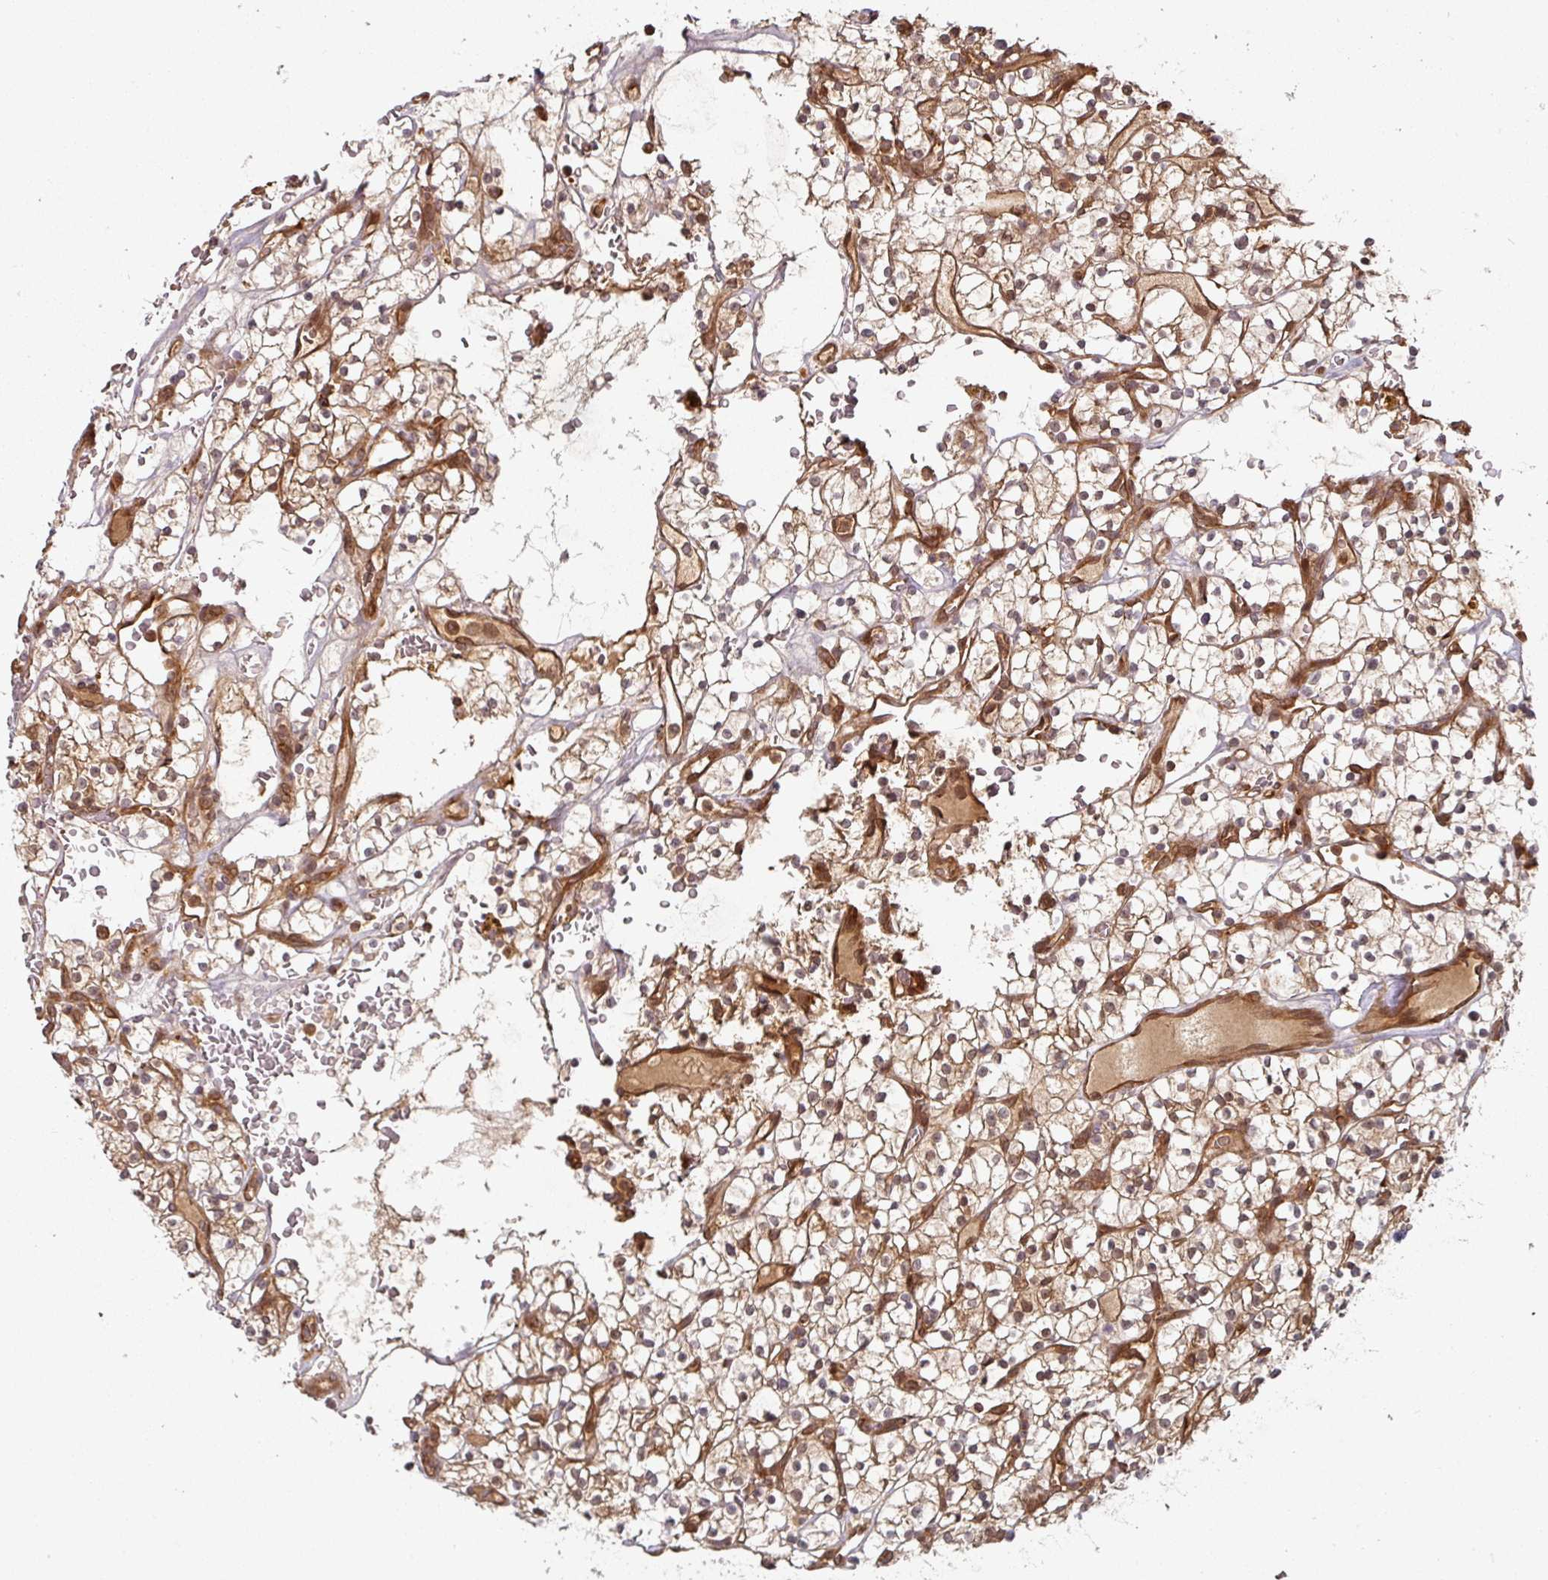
{"staining": {"intensity": "moderate", "quantity": ">75%", "location": "cytoplasmic/membranous,nuclear"}, "tissue": "renal cancer", "cell_type": "Tumor cells", "image_type": "cancer", "snomed": [{"axis": "morphology", "description": "Adenocarcinoma, NOS"}, {"axis": "topography", "description": "Kidney"}], "caption": "The image demonstrates staining of renal cancer, revealing moderate cytoplasmic/membranous and nuclear protein positivity (brown color) within tumor cells.", "gene": "EIF4EBP2", "patient": {"sex": "female", "age": 64}}